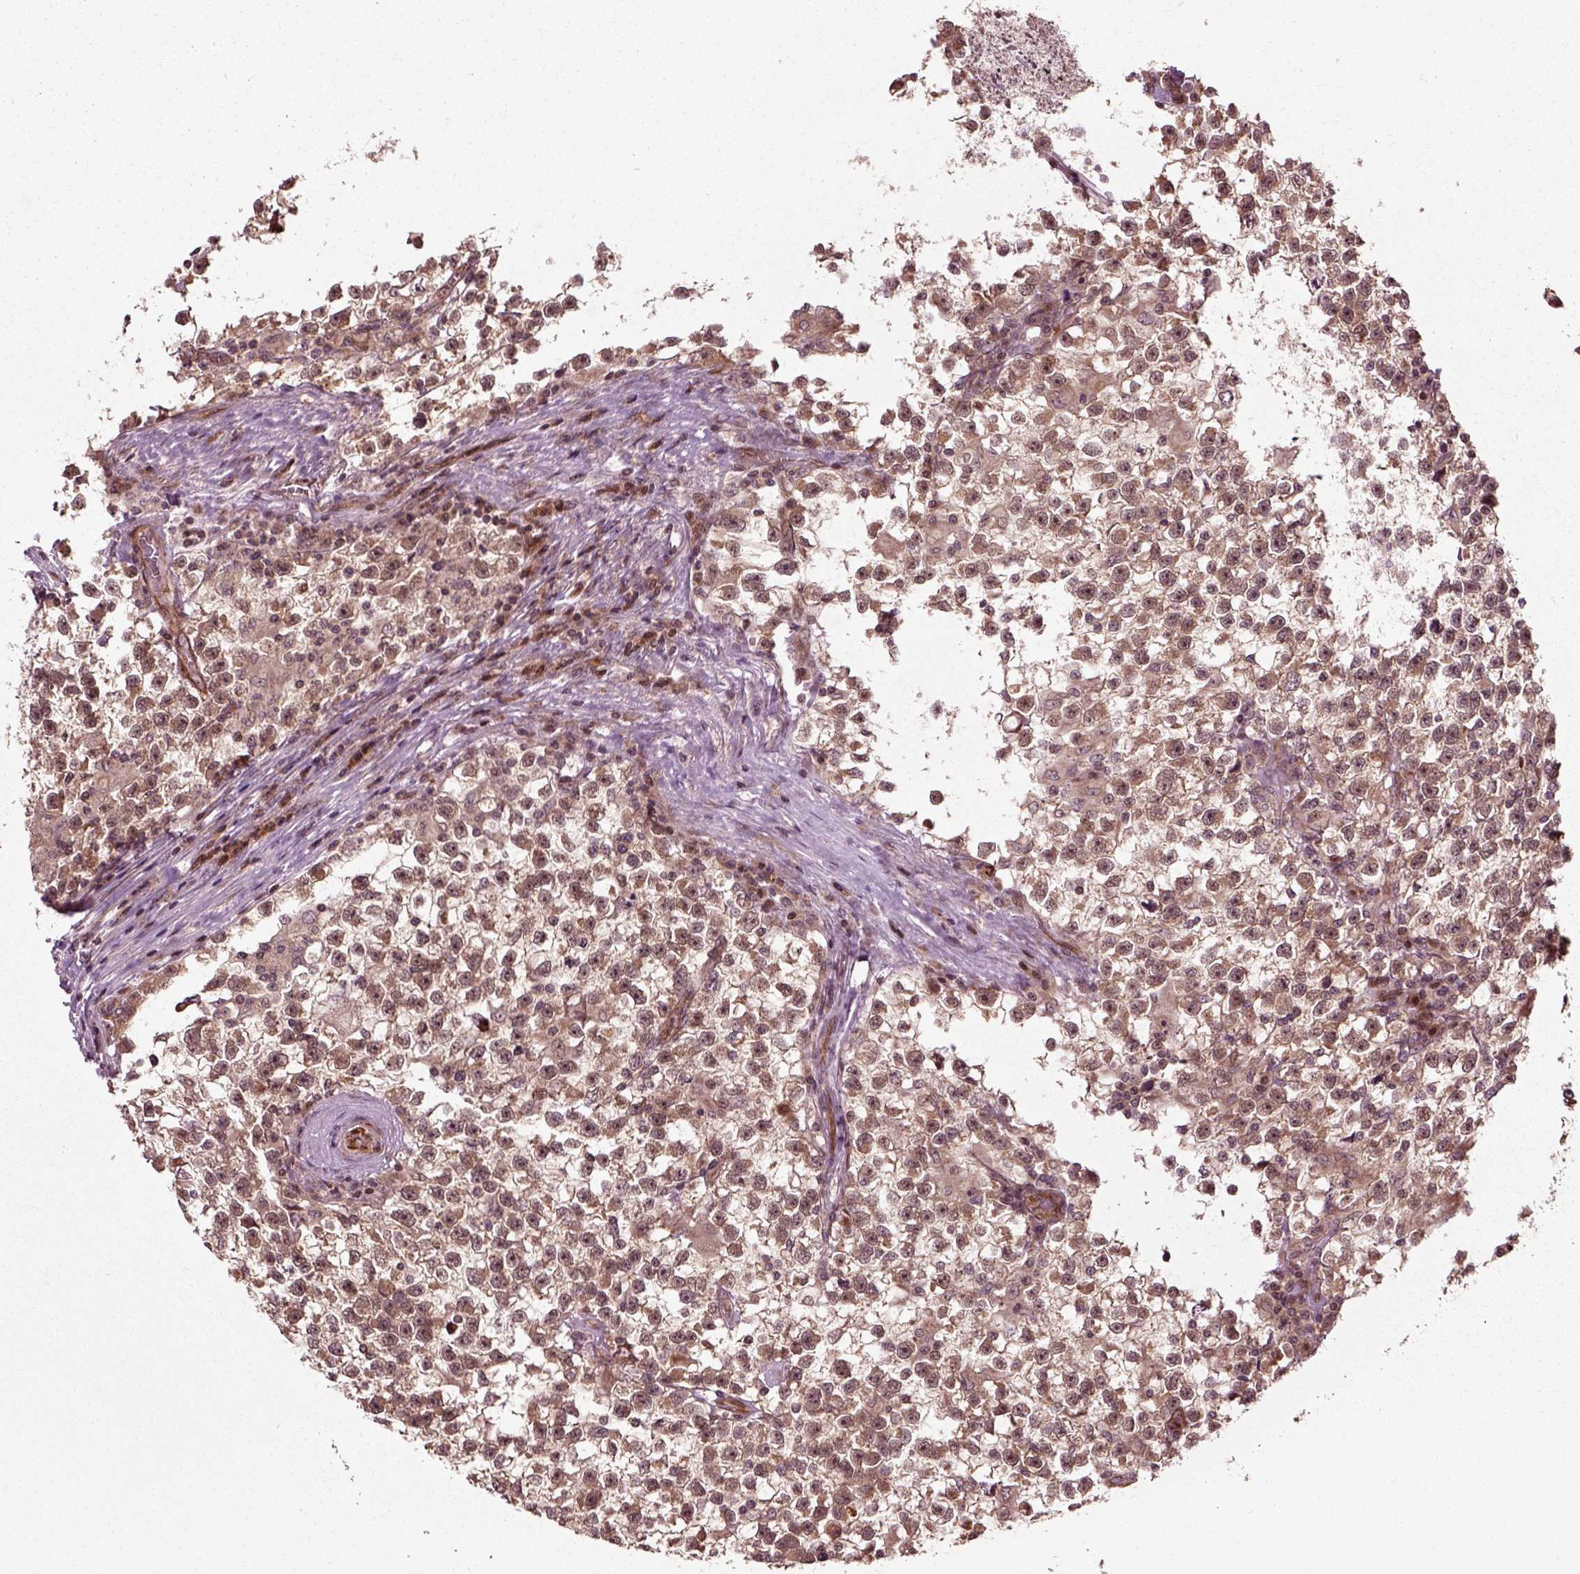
{"staining": {"intensity": "weak", "quantity": ">75%", "location": "cytoplasmic/membranous"}, "tissue": "testis cancer", "cell_type": "Tumor cells", "image_type": "cancer", "snomed": [{"axis": "morphology", "description": "Seminoma, NOS"}, {"axis": "topography", "description": "Testis"}], "caption": "IHC of human testis seminoma exhibits low levels of weak cytoplasmic/membranous expression in approximately >75% of tumor cells.", "gene": "PLCD3", "patient": {"sex": "male", "age": 31}}